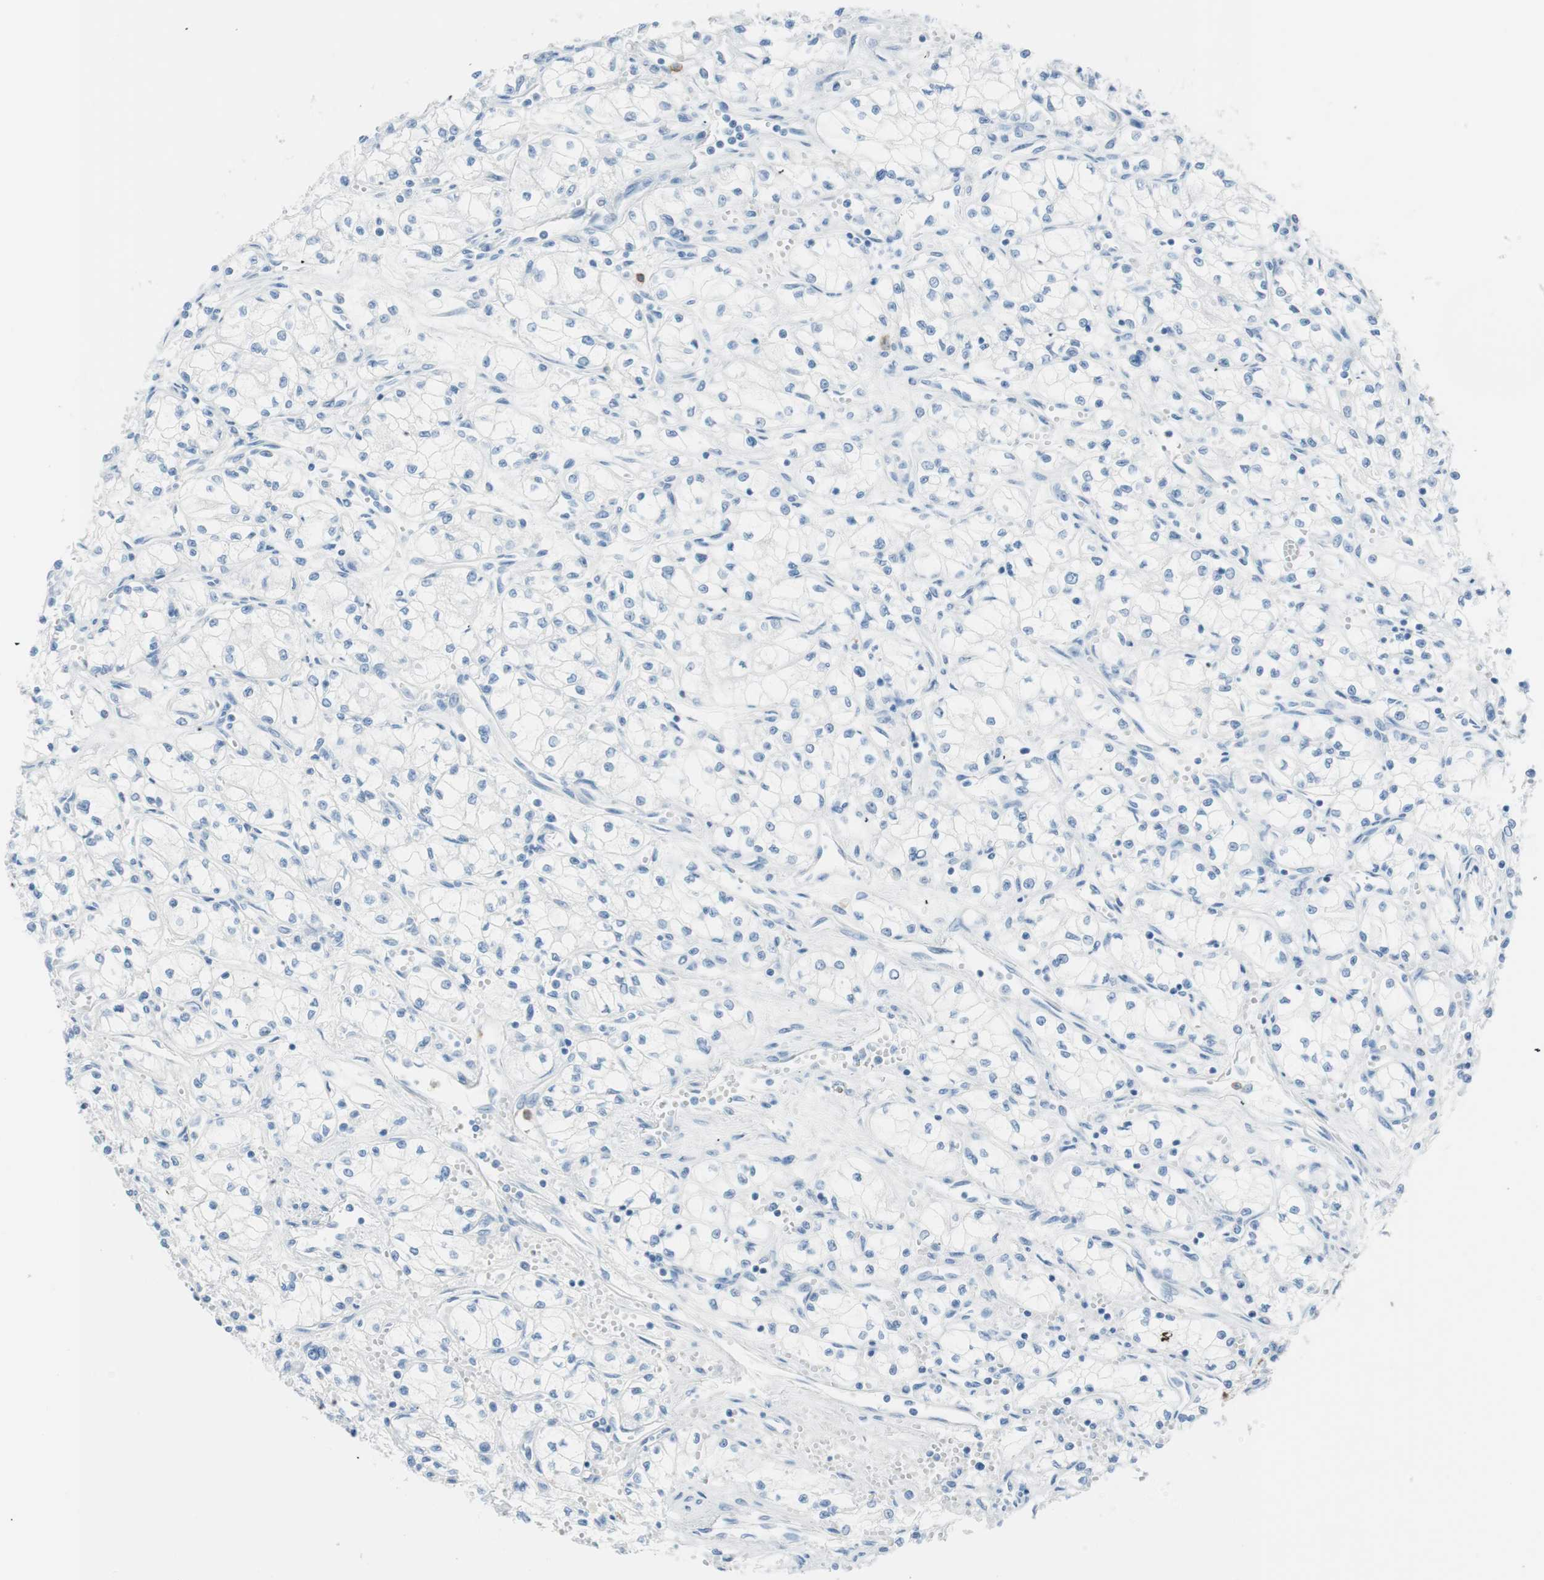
{"staining": {"intensity": "negative", "quantity": "none", "location": "none"}, "tissue": "renal cancer", "cell_type": "Tumor cells", "image_type": "cancer", "snomed": [{"axis": "morphology", "description": "Normal tissue, NOS"}, {"axis": "morphology", "description": "Adenocarcinoma, NOS"}, {"axis": "topography", "description": "Kidney"}], "caption": "DAB (3,3'-diaminobenzidine) immunohistochemical staining of renal cancer (adenocarcinoma) shows no significant staining in tumor cells.", "gene": "TNFRSF13C", "patient": {"sex": "male", "age": 59}}